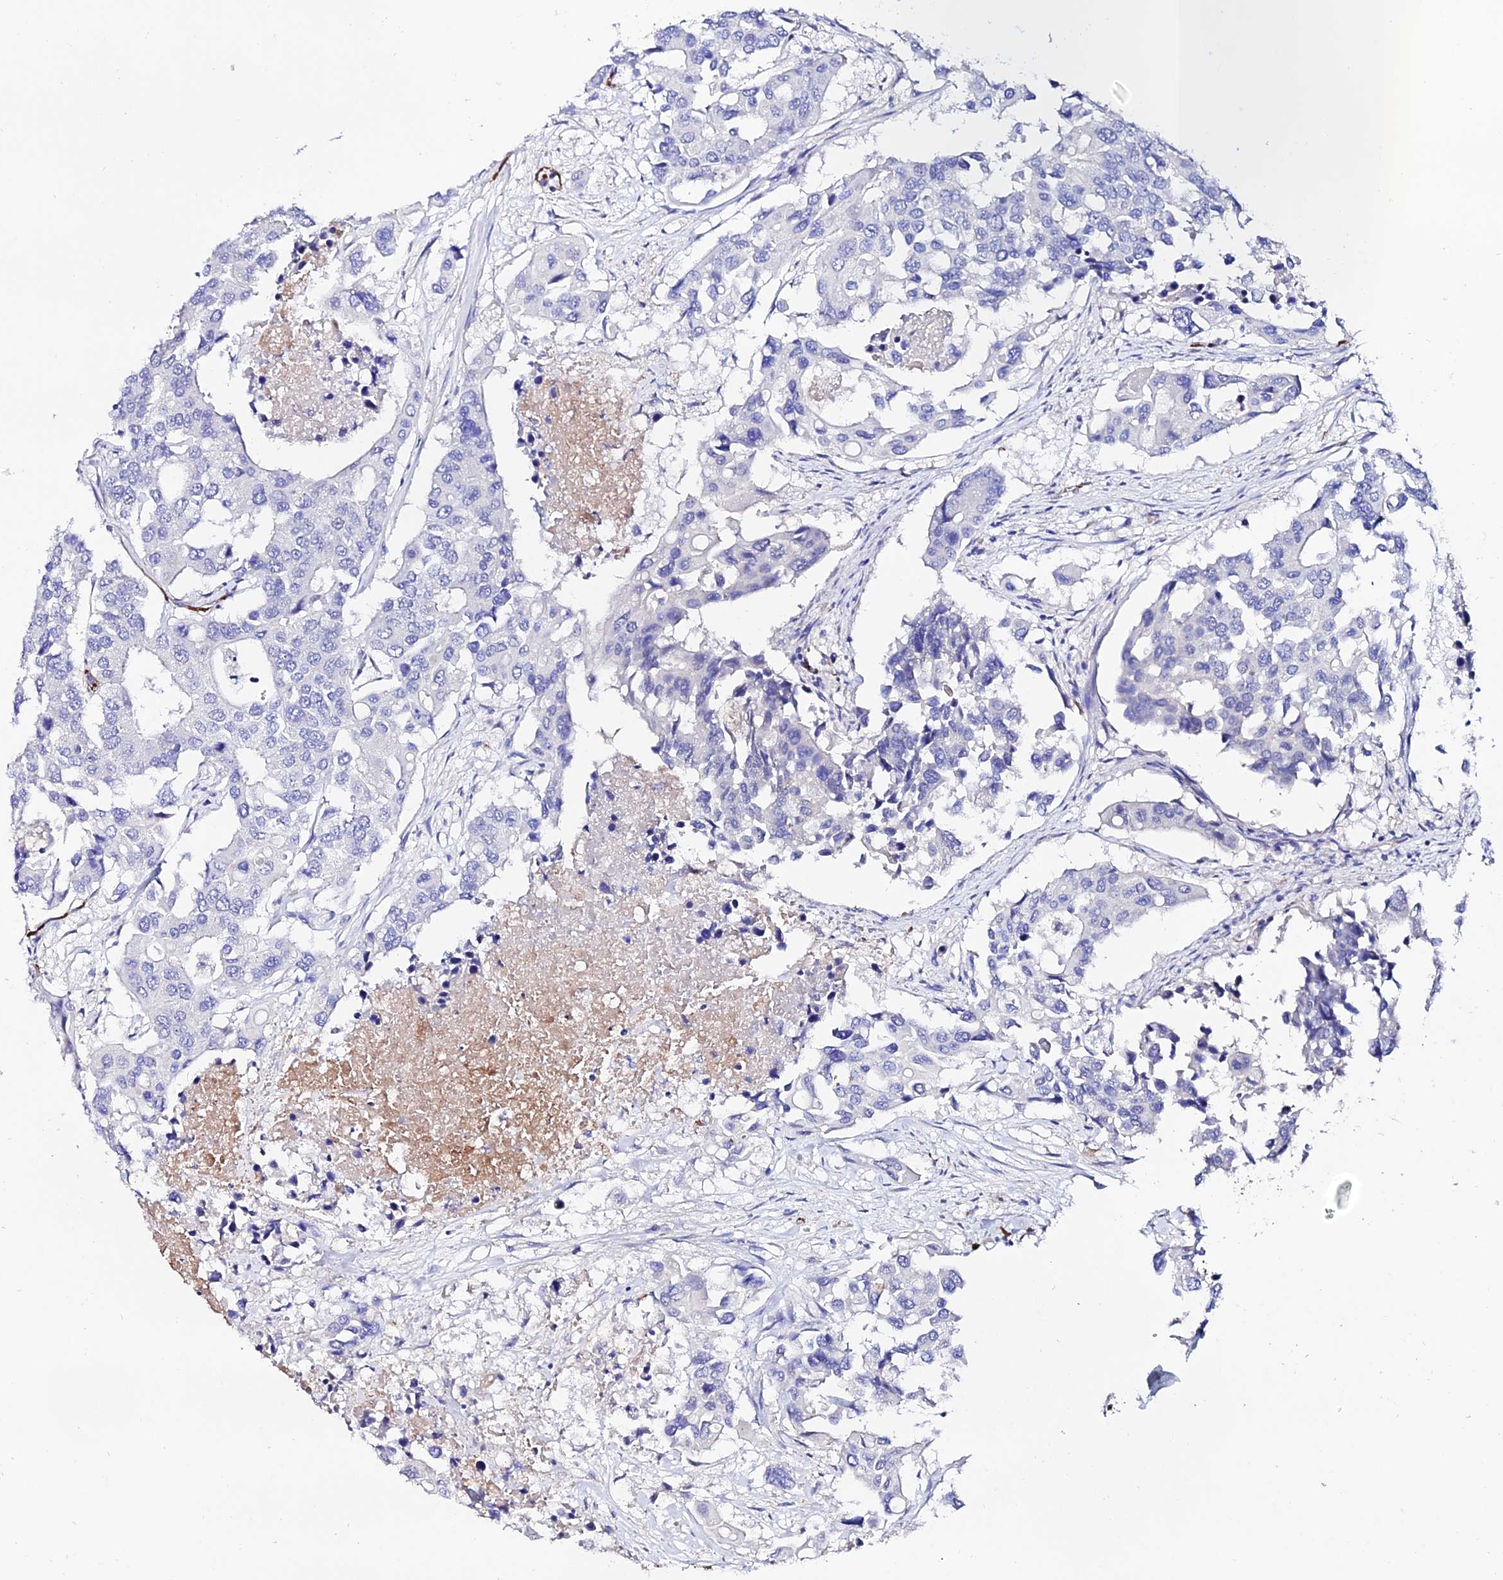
{"staining": {"intensity": "negative", "quantity": "none", "location": "none"}, "tissue": "colorectal cancer", "cell_type": "Tumor cells", "image_type": "cancer", "snomed": [{"axis": "morphology", "description": "Adenocarcinoma, NOS"}, {"axis": "topography", "description": "Colon"}], "caption": "Human colorectal adenocarcinoma stained for a protein using immunohistochemistry (IHC) shows no staining in tumor cells.", "gene": "ESM1", "patient": {"sex": "male", "age": 77}}